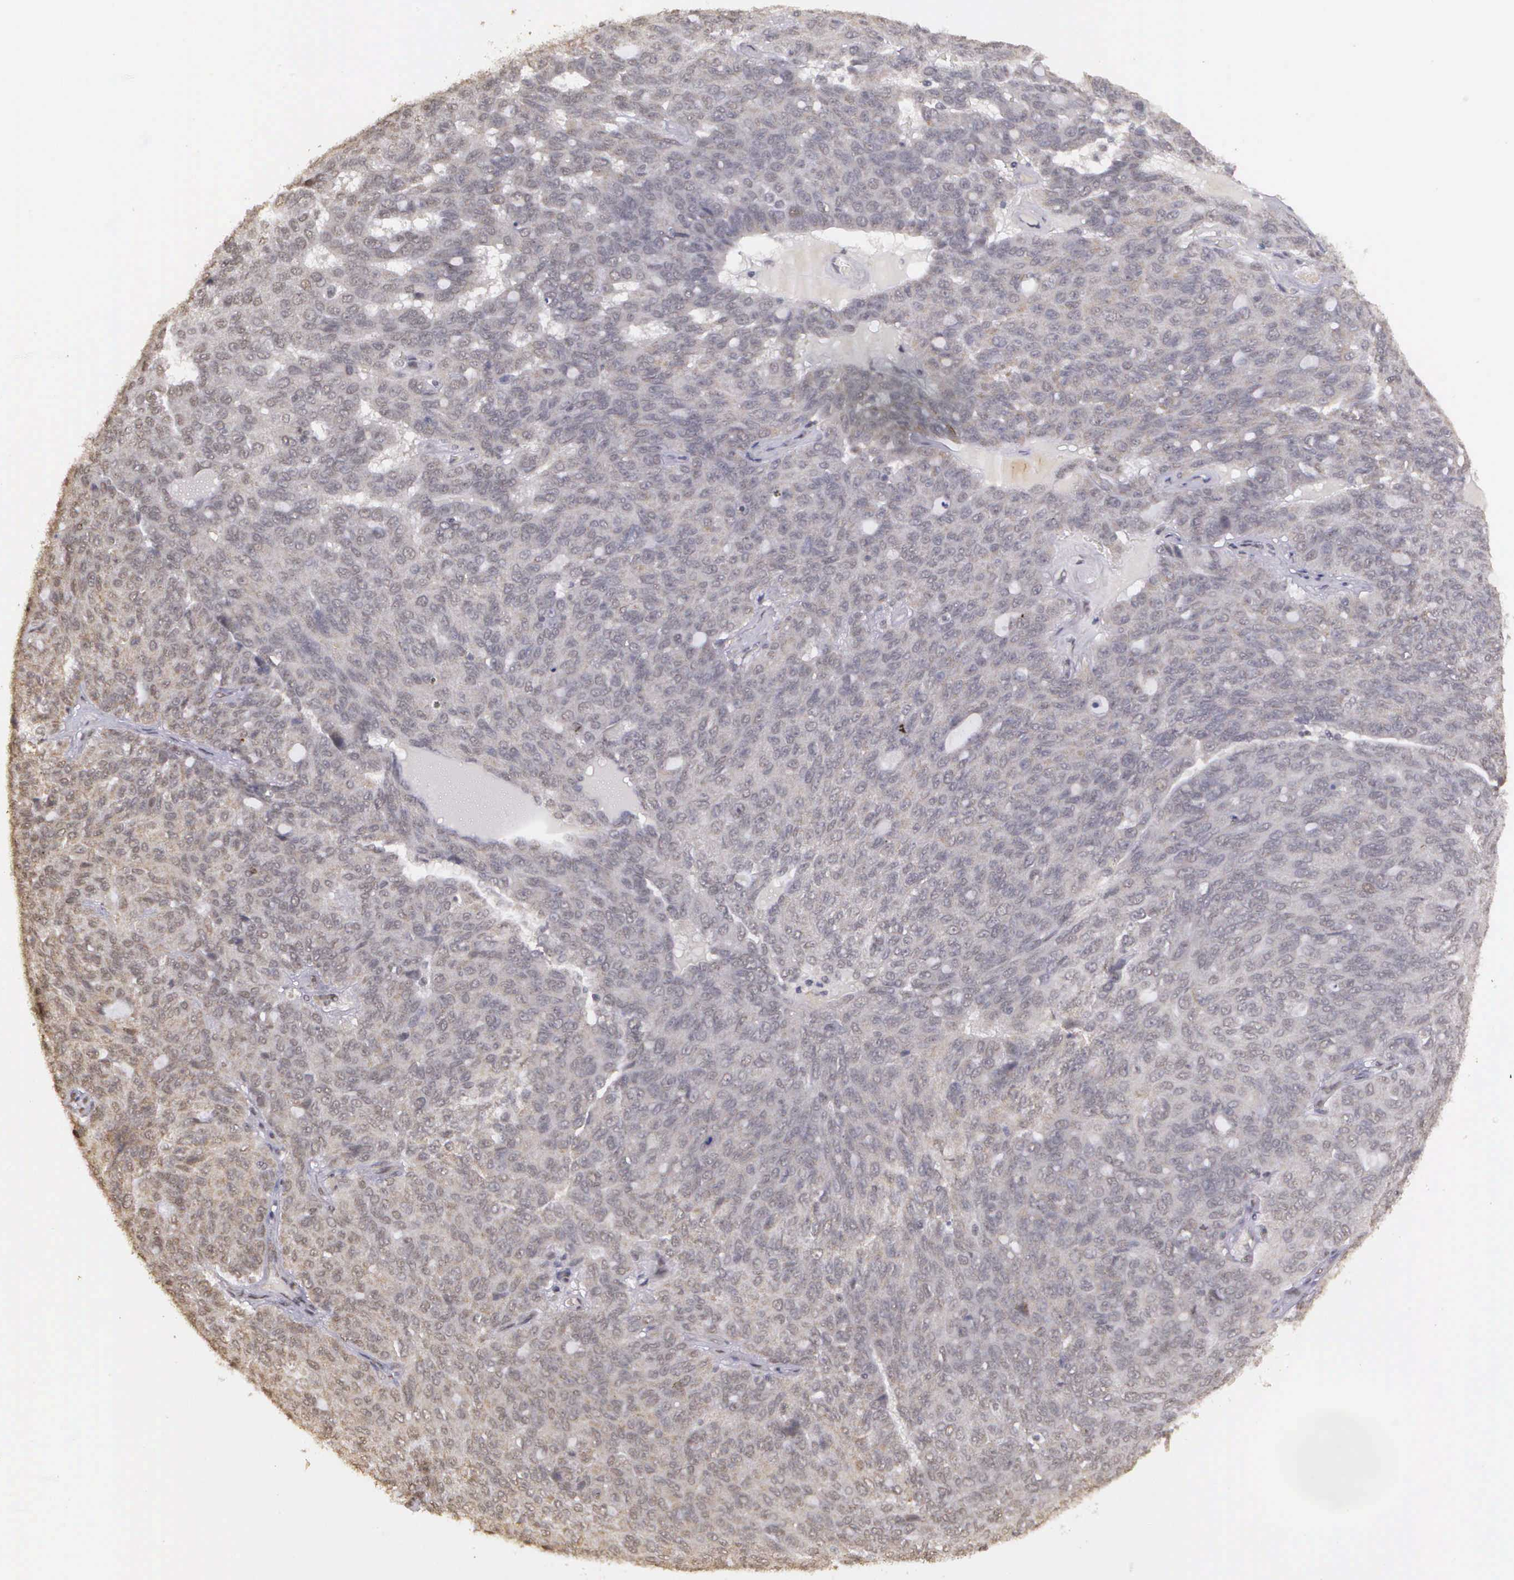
{"staining": {"intensity": "negative", "quantity": "none", "location": "none"}, "tissue": "ovarian cancer", "cell_type": "Tumor cells", "image_type": "cancer", "snomed": [{"axis": "morphology", "description": "Carcinoma, endometroid"}, {"axis": "topography", "description": "Ovary"}], "caption": "IHC micrograph of ovarian cancer stained for a protein (brown), which shows no positivity in tumor cells.", "gene": "ARMCX5", "patient": {"sex": "female", "age": 60}}